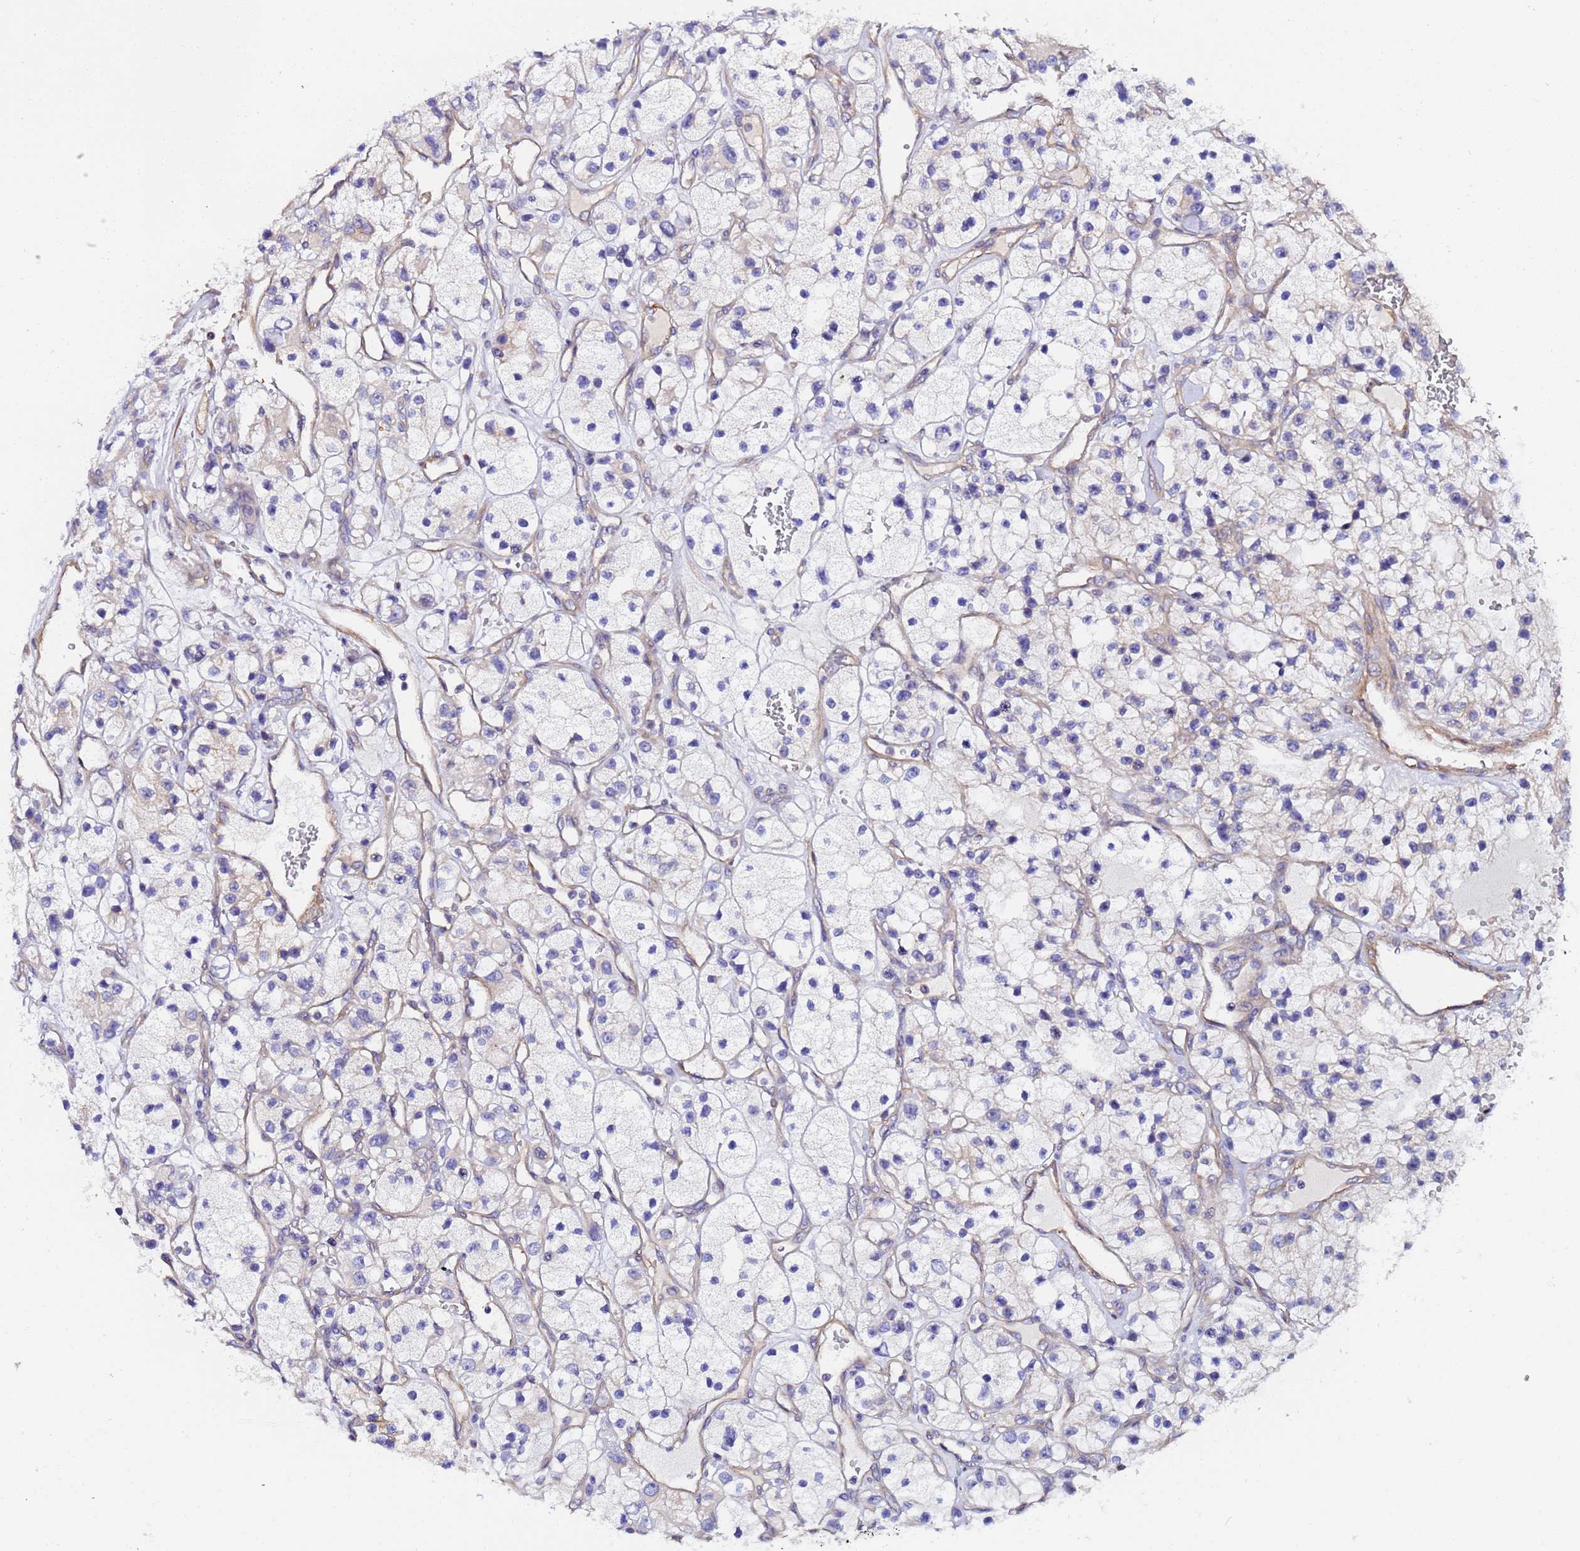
{"staining": {"intensity": "weak", "quantity": "<25%", "location": "cytoplasmic/membranous"}, "tissue": "renal cancer", "cell_type": "Tumor cells", "image_type": "cancer", "snomed": [{"axis": "morphology", "description": "Adenocarcinoma, NOS"}, {"axis": "topography", "description": "Kidney"}], "caption": "A high-resolution image shows immunohistochemistry (IHC) staining of adenocarcinoma (renal), which exhibits no significant staining in tumor cells.", "gene": "JRKL", "patient": {"sex": "female", "age": 57}}